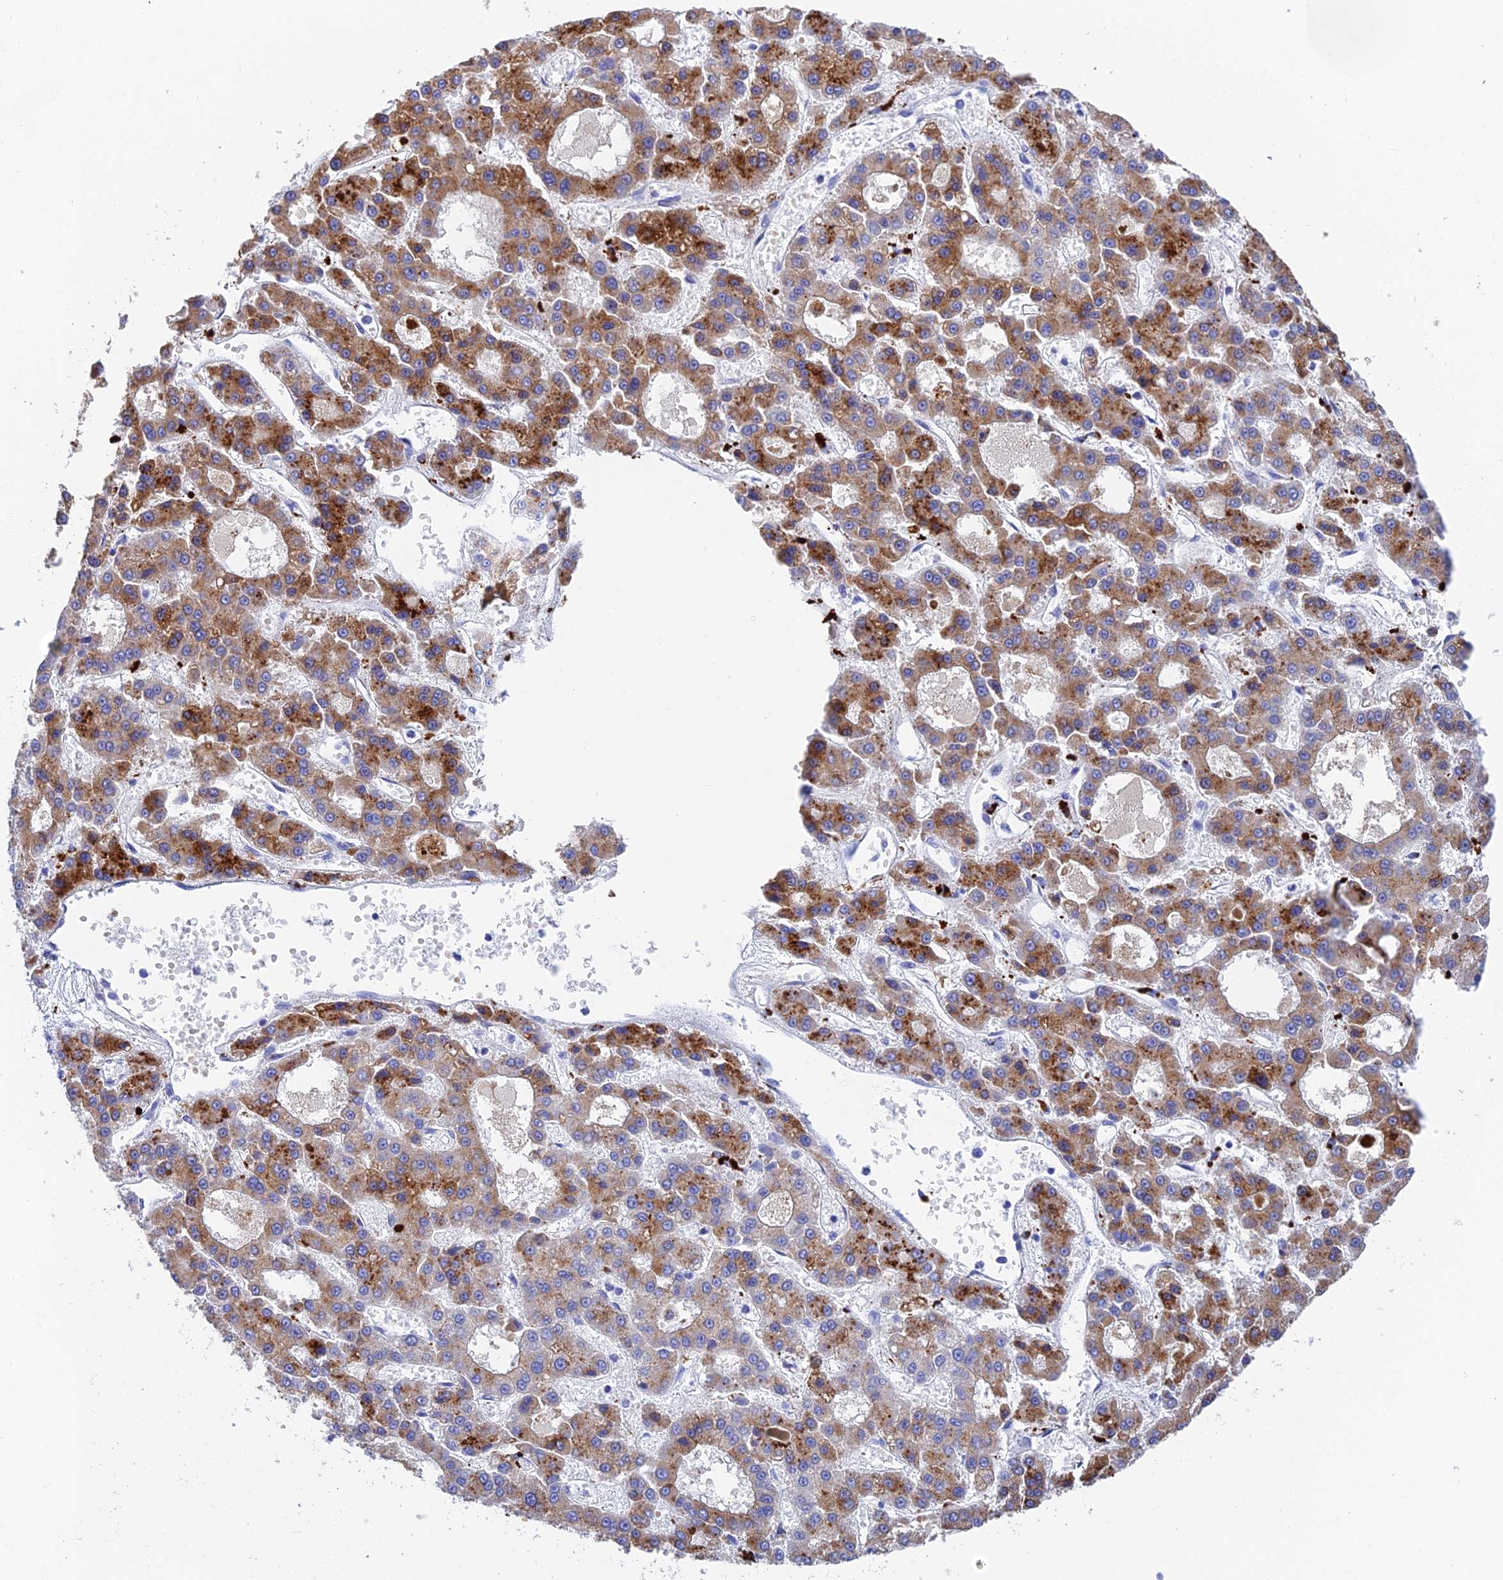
{"staining": {"intensity": "moderate", "quantity": "25%-75%", "location": "cytoplasmic/membranous"}, "tissue": "liver cancer", "cell_type": "Tumor cells", "image_type": "cancer", "snomed": [{"axis": "morphology", "description": "Carcinoma, Hepatocellular, NOS"}, {"axis": "topography", "description": "Liver"}], "caption": "Immunohistochemical staining of hepatocellular carcinoma (liver) reveals medium levels of moderate cytoplasmic/membranous protein staining in about 25%-75% of tumor cells.", "gene": "ADAMTS13", "patient": {"sex": "male", "age": 70}}